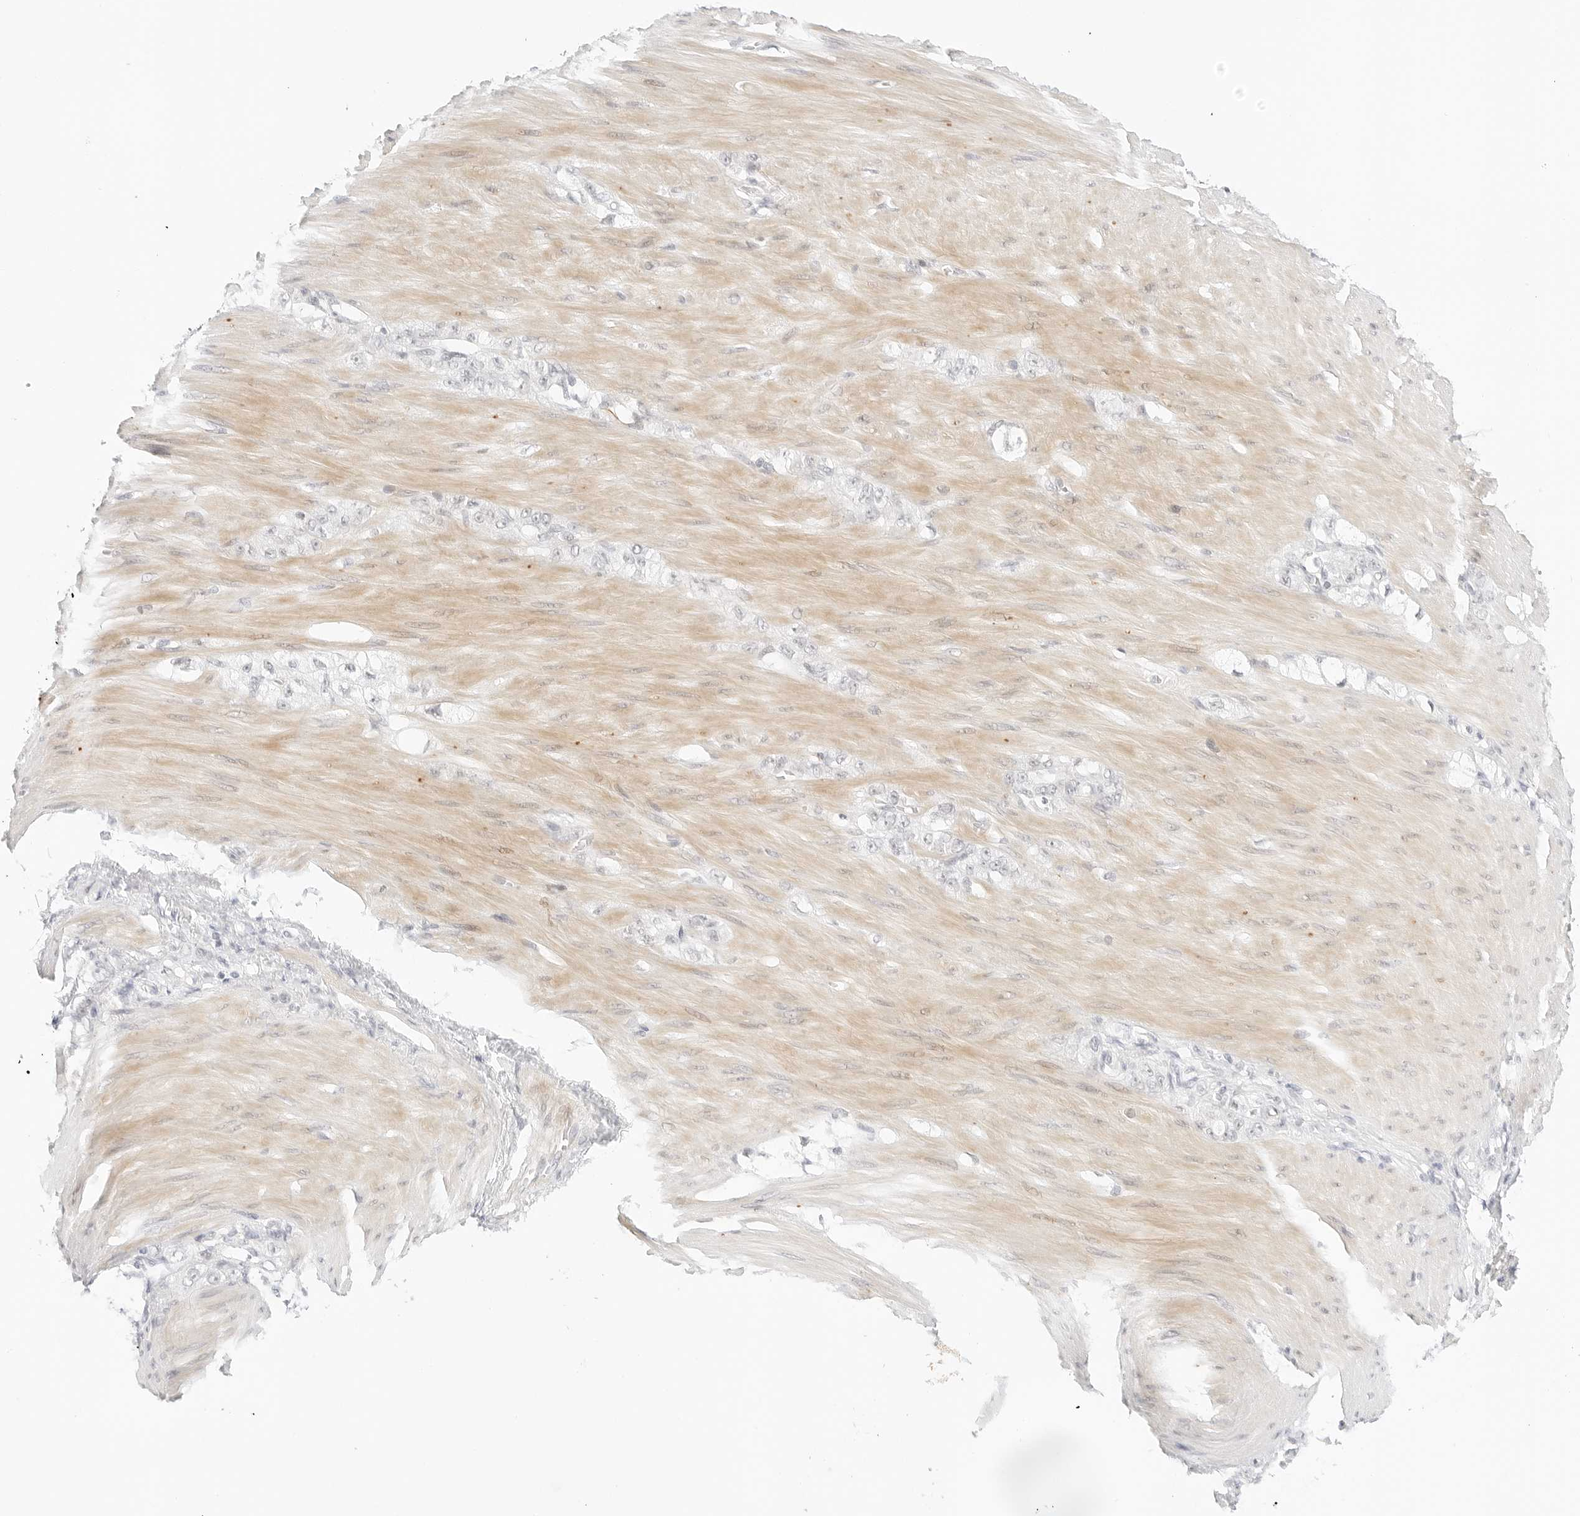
{"staining": {"intensity": "negative", "quantity": "none", "location": "none"}, "tissue": "stomach cancer", "cell_type": "Tumor cells", "image_type": "cancer", "snomed": [{"axis": "morphology", "description": "Normal tissue, NOS"}, {"axis": "morphology", "description": "Adenocarcinoma, NOS"}, {"axis": "topography", "description": "Stomach"}], "caption": "This image is of stomach cancer stained with immunohistochemistry to label a protein in brown with the nuclei are counter-stained blue. There is no expression in tumor cells.", "gene": "XKR4", "patient": {"sex": "male", "age": 82}}